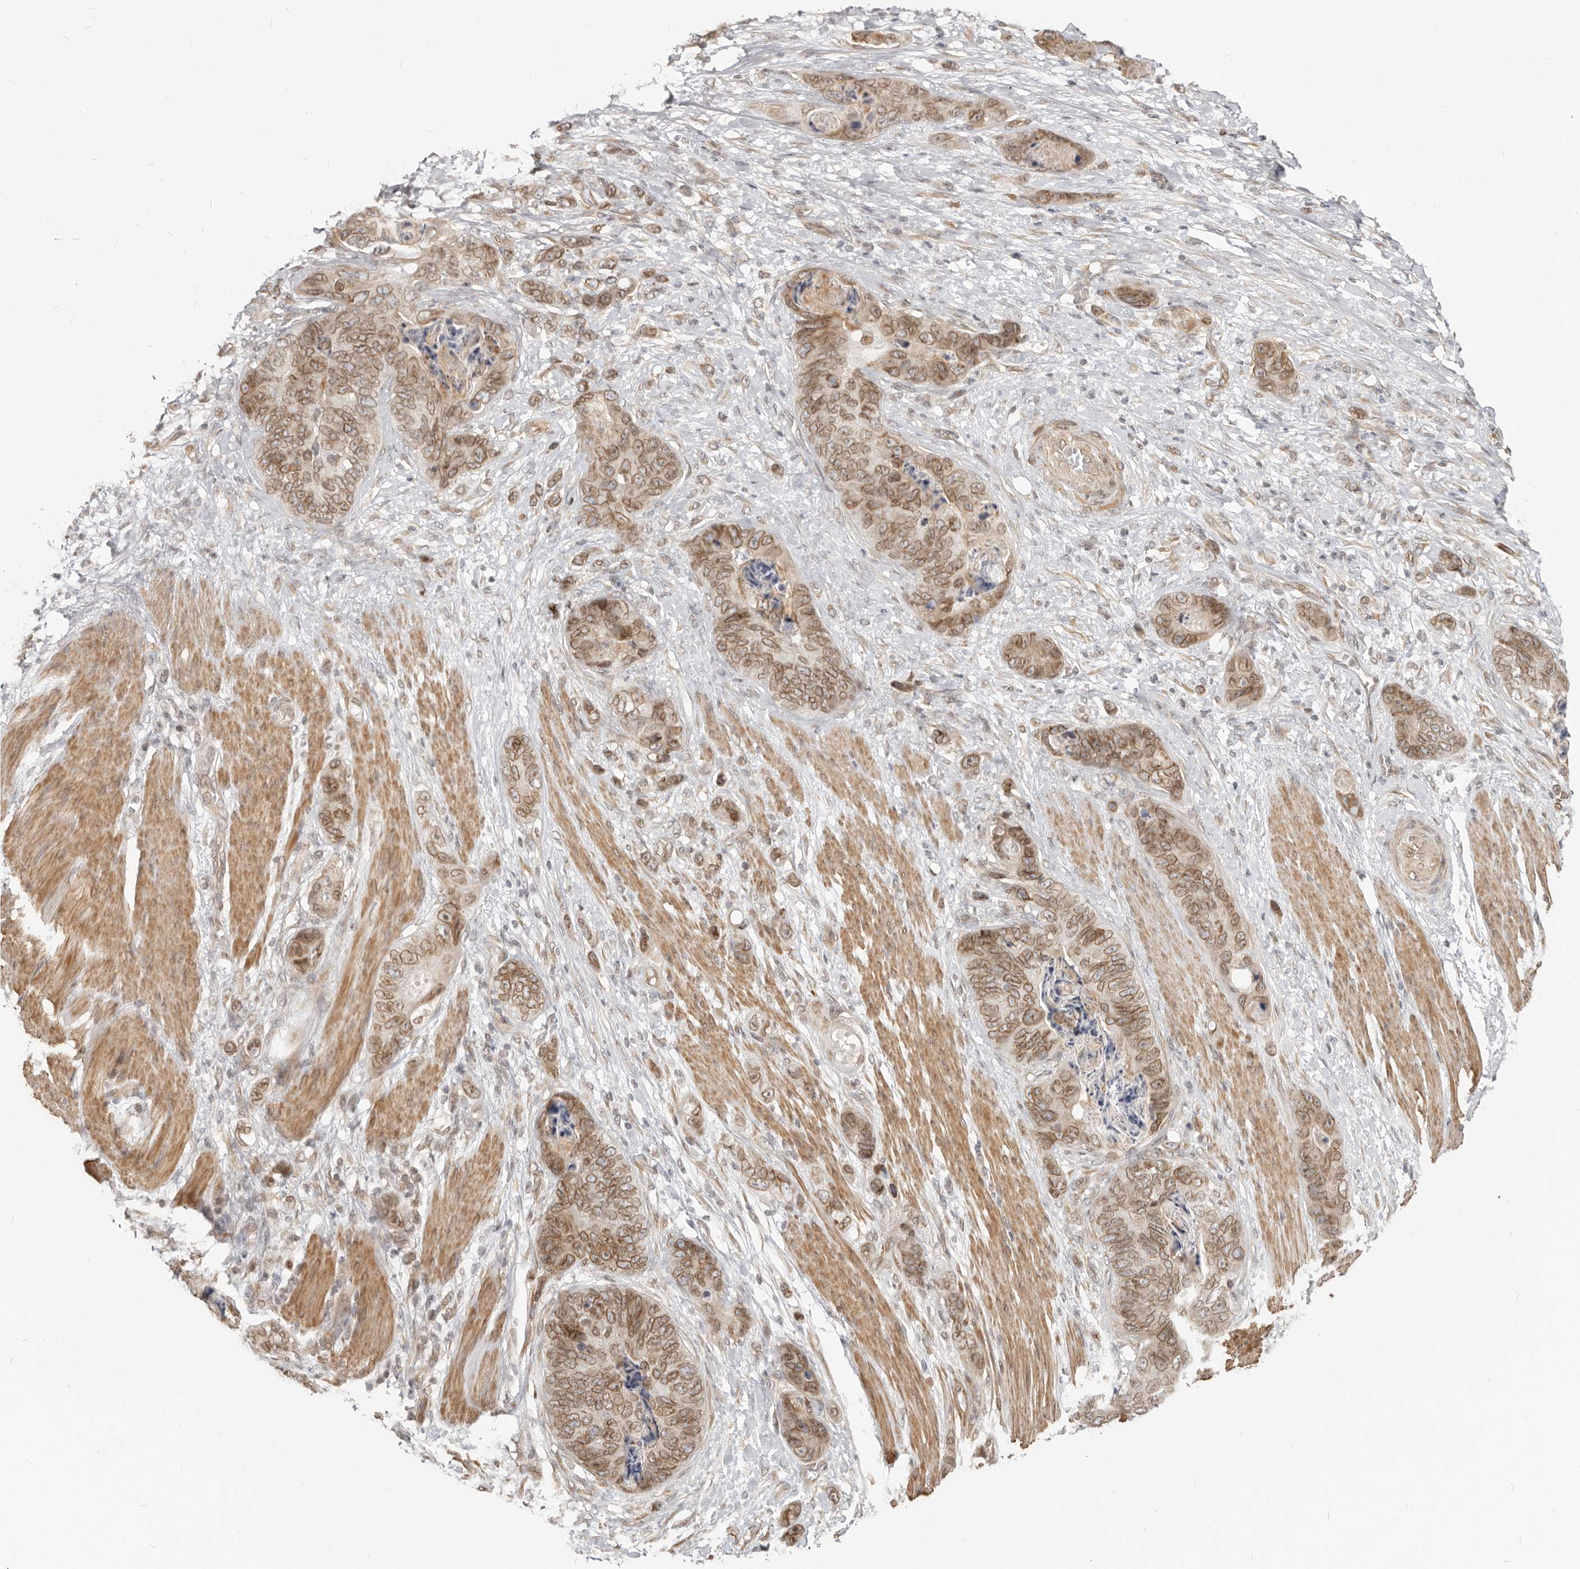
{"staining": {"intensity": "moderate", "quantity": ">75%", "location": "cytoplasmic/membranous,nuclear"}, "tissue": "stomach cancer", "cell_type": "Tumor cells", "image_type": "cancer", "snomed": [{"axis": "morphology", "description": "Normal tissue, NOS"}, {"axis": "morphology", "description": "Adenocarcinoma, NOS"}, {"axis": "topography", "description": "Stomach"}], "caption": "This is an image of immunohistochemistry (IHC) staining of stomach cancer, which shows moderate expression in the cytoplasmic/membranous and nuclear of tumor cells.", "gene": "NUP153", "patient": {"sex": "female", "age": 89}}